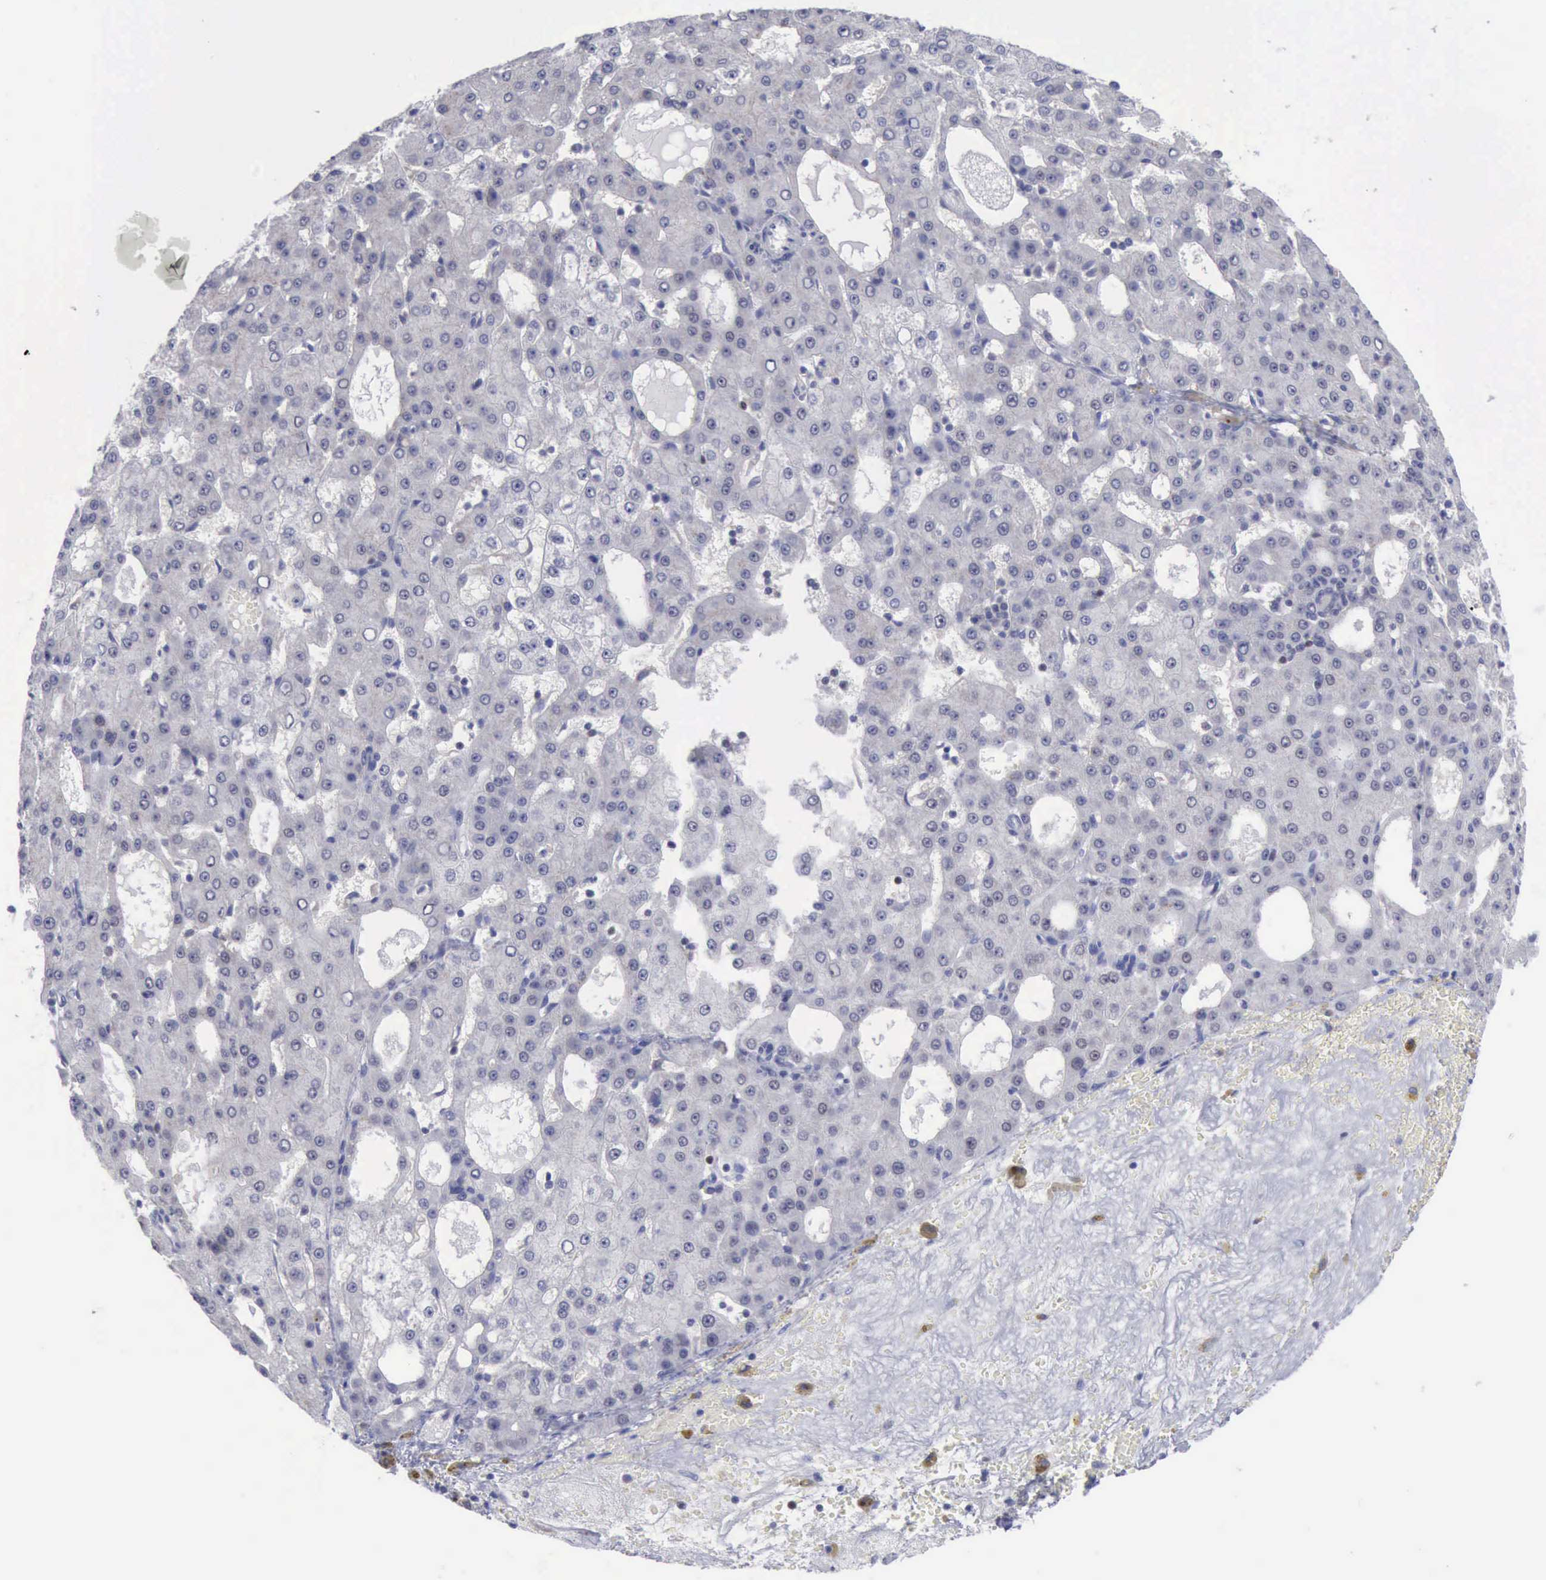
{"staining": {"intensity": "negative", "quantity": "none", "location": "none"}, "tissue": "liver cancer", "cell_type": "Tumor cells", "image_type": "cancer", "snomed": [{"axis": "morphology", "description": "Carcinoma, Hepatocellular, NOS"}, {"axis": "topography", "description": "Liver"}], "caption": "Histopathology image shows no significant protein expression in tumor cells of liver hepatocellular carcinoma.", "gene": "SATB2", "patient": {"sex": "male", "age": 47}}